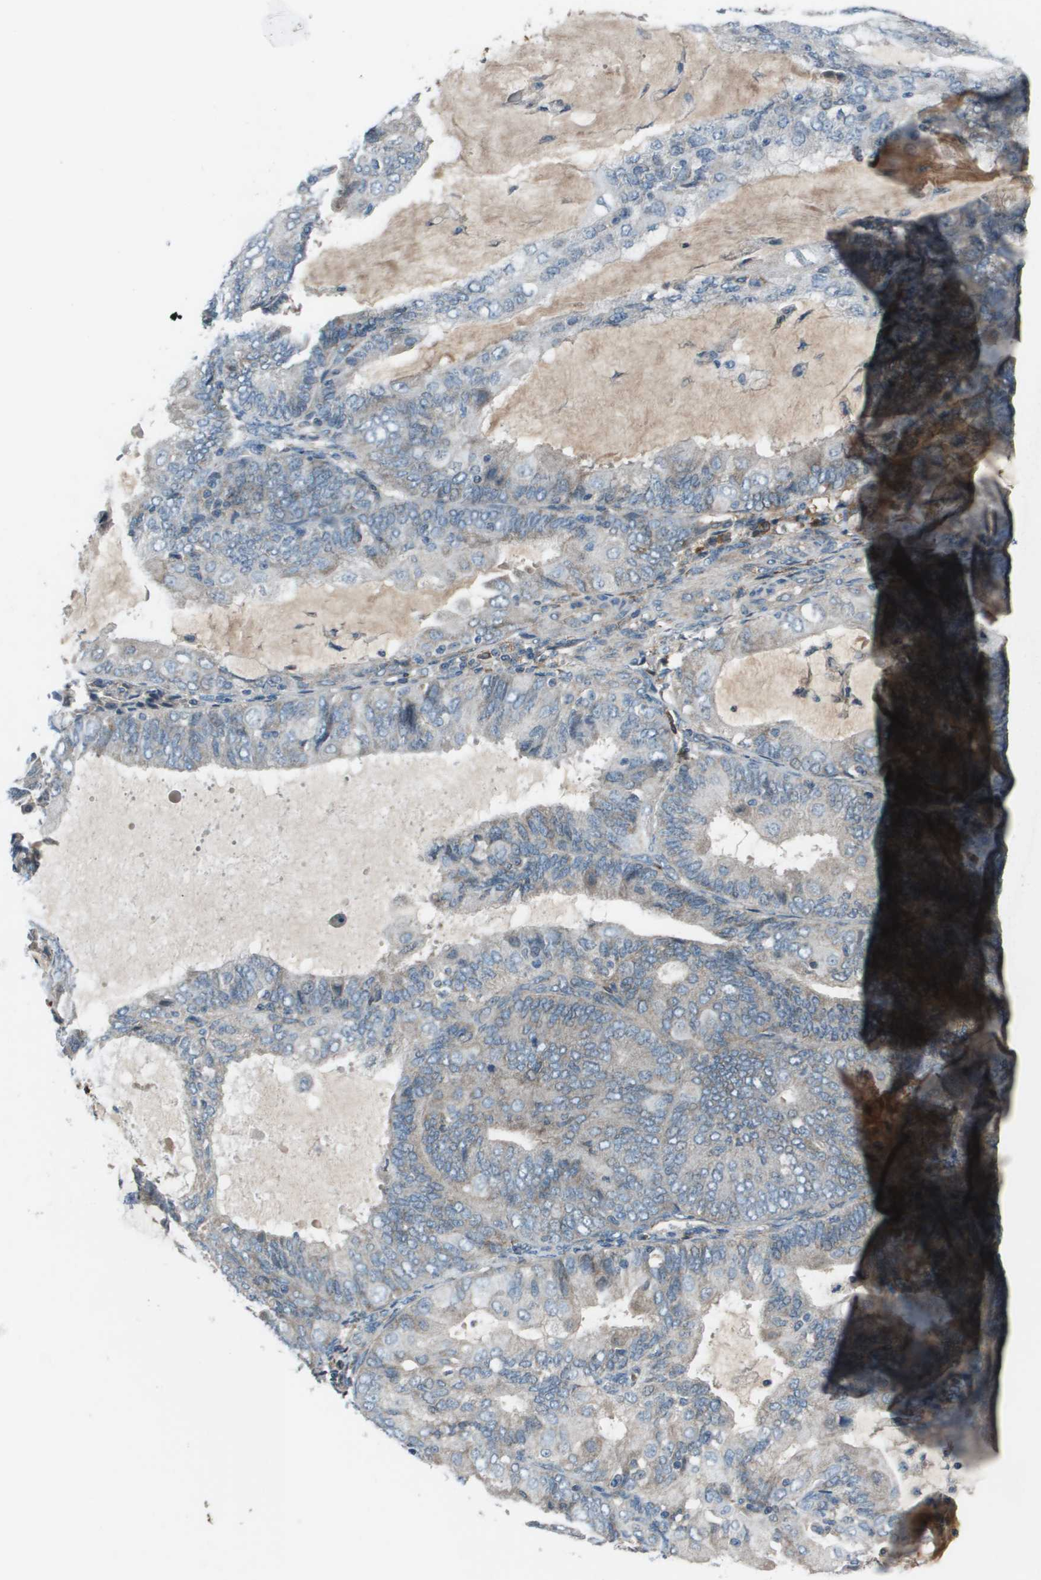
{"staining": {"intensity": "negative", "quantity": "none", "location": "none"}, "tissue": "endometrial cancer", "cell_type": "Tumor cells", "image_type": "cancer", "snomed": [{"axis": "morphology", "description": "Adenocarcinoma, NOS"}, {"axis": "topography", "description": "Endometrium"}], "caption": "High power microscopy image of an immunohistochemistry (IHC) image of endometrial adenocarcinoma, revealing no significant expression in tumor cells.", "gene": "PCOLCE", "patient": {"sex": "female", "age": 81}}